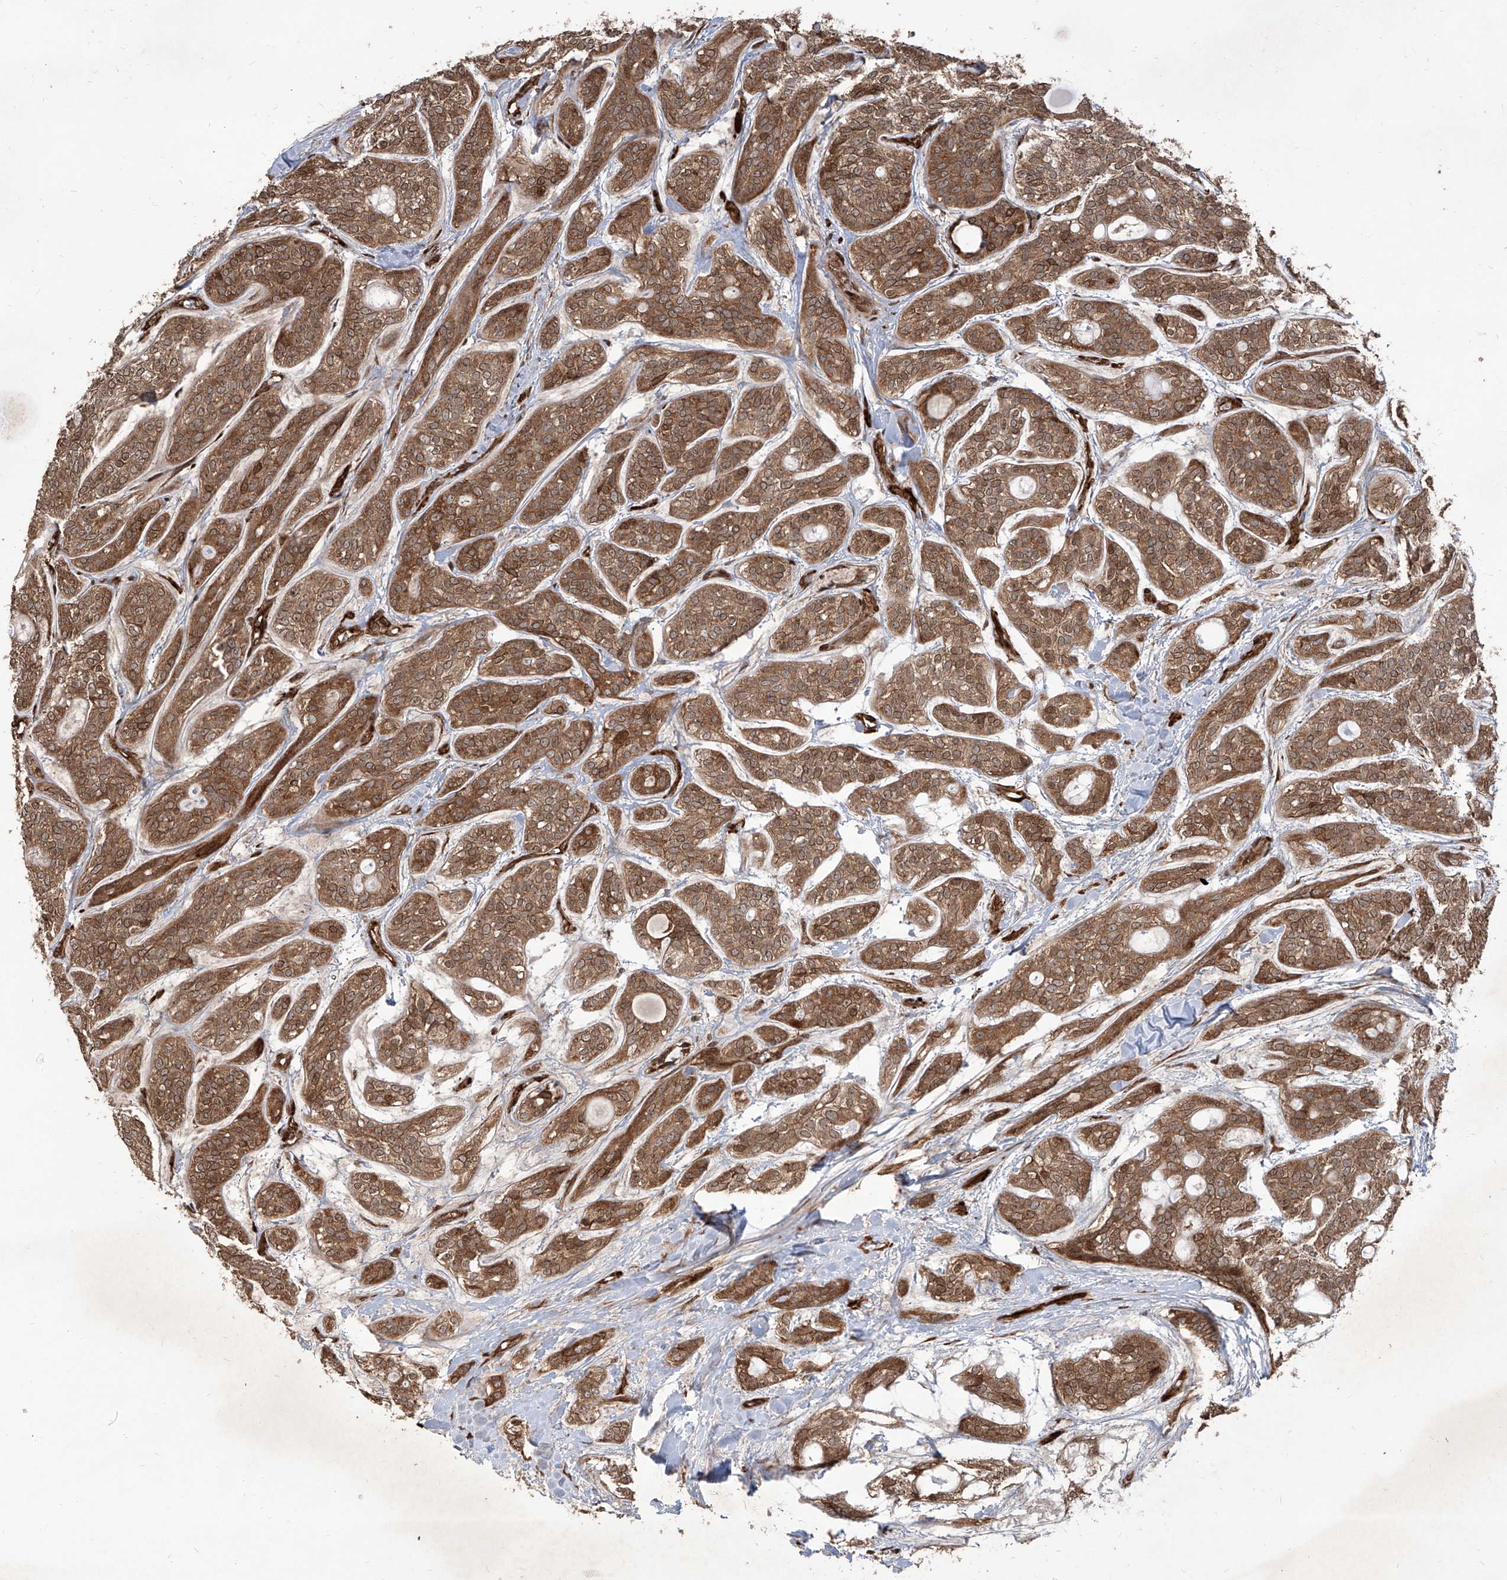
{"staining": {"intensity": "moderate", "quantity": ">75%", "location": "cytoplasmic/membranous,nuclear"}, "tissue": "head and neck cancer", "cell_type": "Tumor cells", "image_type": "cancer", "snomed": [{"axis": "morphology", "description": "Adenocarcinoma, NOS"}, {"axis": "topography", "description": "Head-Neck"}], "caption": "Human head and neck cancer stained for a protein (brown) demonstrates moderate cytoplasmic/membranous and nuclear positive staining in approximately >75% of tumor cells.", "gene": "MAGED2", "patient": {"sex": "male", "age": 66}}